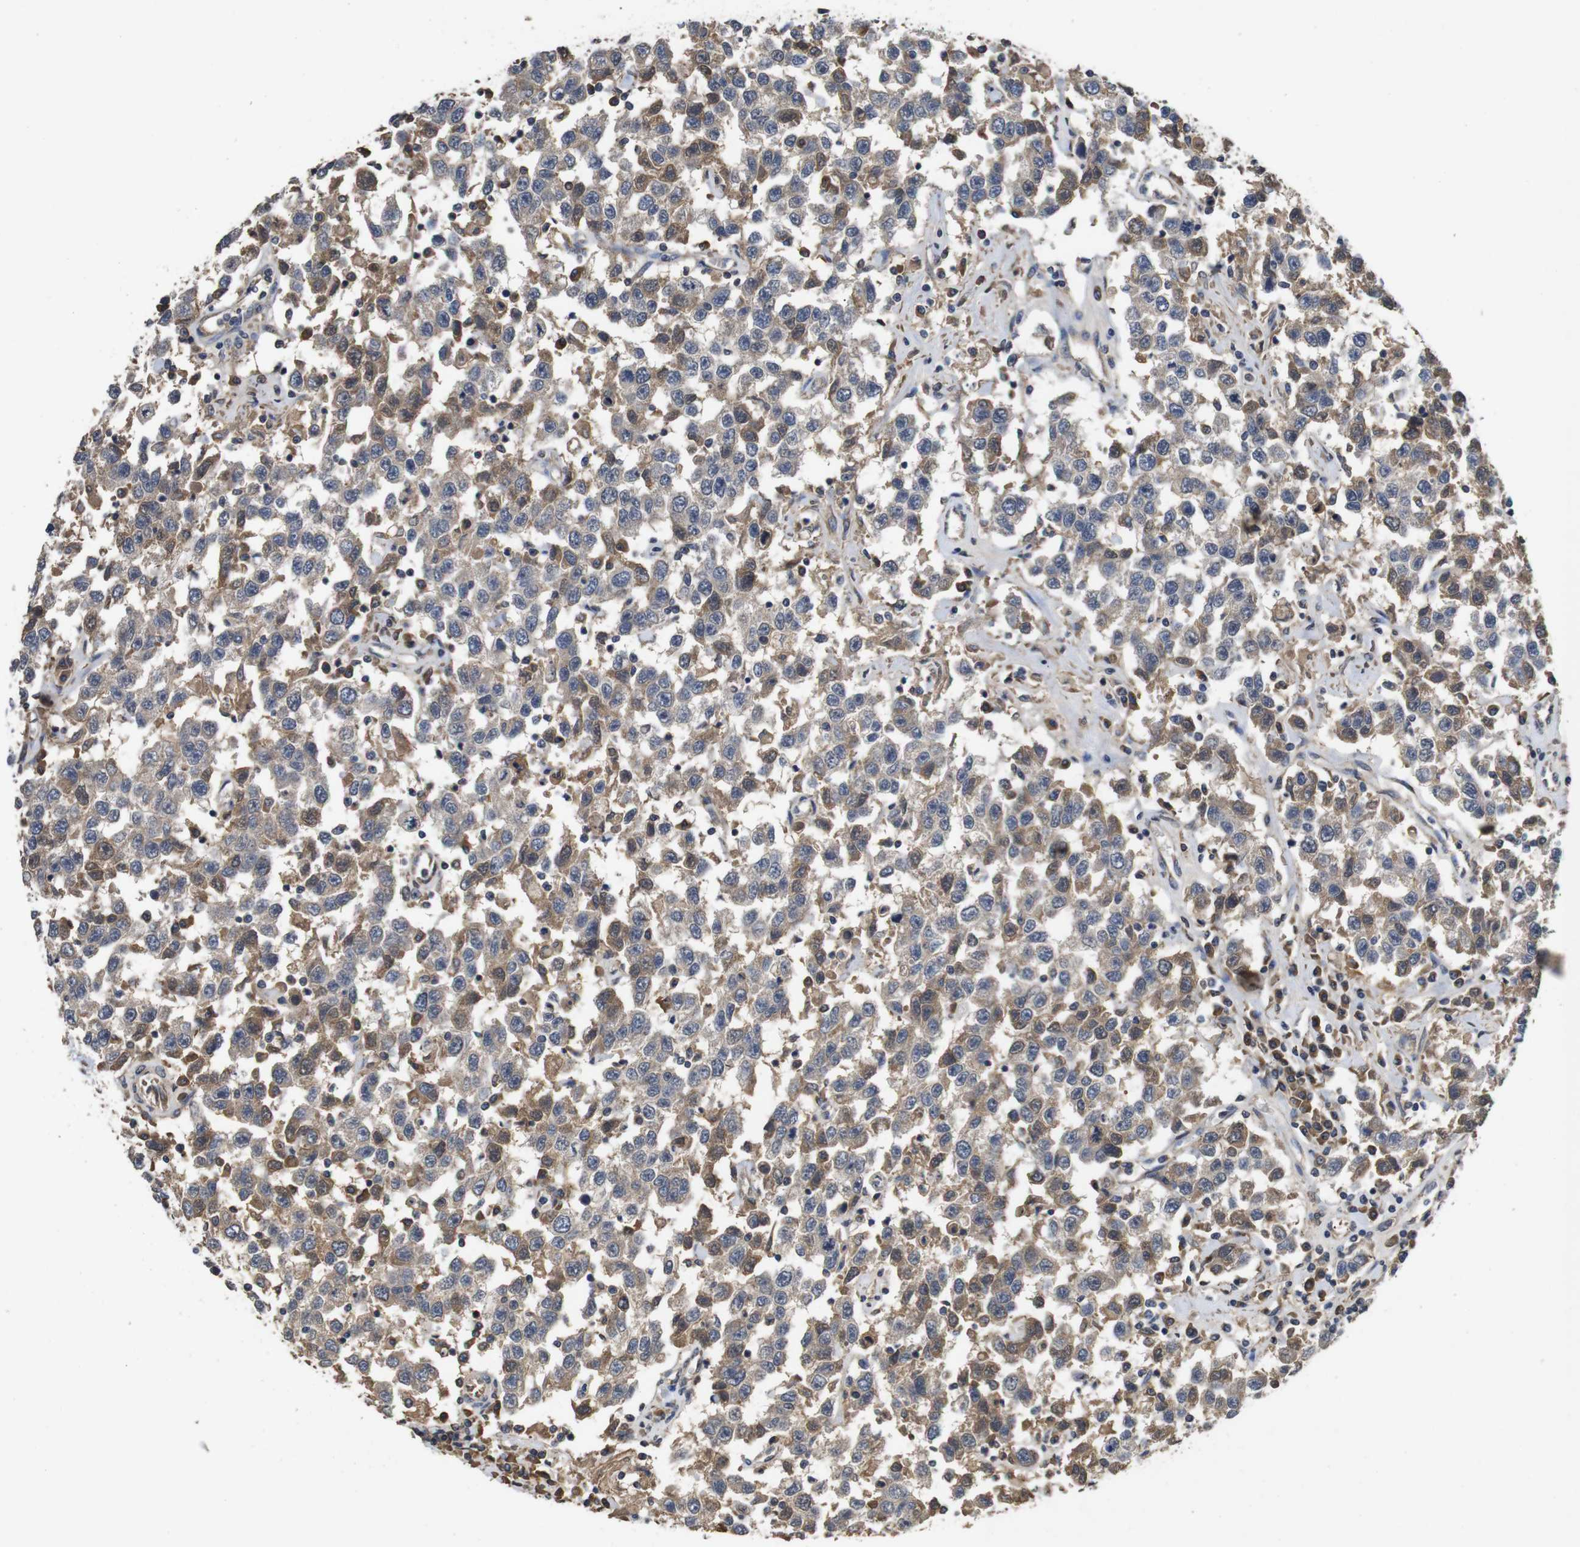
{"staining": {"intensity": "moderate", "quantity": ">75%", "location": "cytoplasmic/membranous"}, "tissue": "testis cancer", "cell_type": "Tumor cells", "image_type": "cancer", "snomed": [{"axis": "morphology", "description": "Seminoma, NOS"}, {"axis": "topography", "description": "Testis"}], "caption": "There is medium levels of moderate cytoplasmic/membranous expression in tumor cells of seminoma (testis), as demonstrated by immunohistochemical staining (brown color).", "gene": "ARHGAP24", "patient": {"sex": "male", "age": 41}}